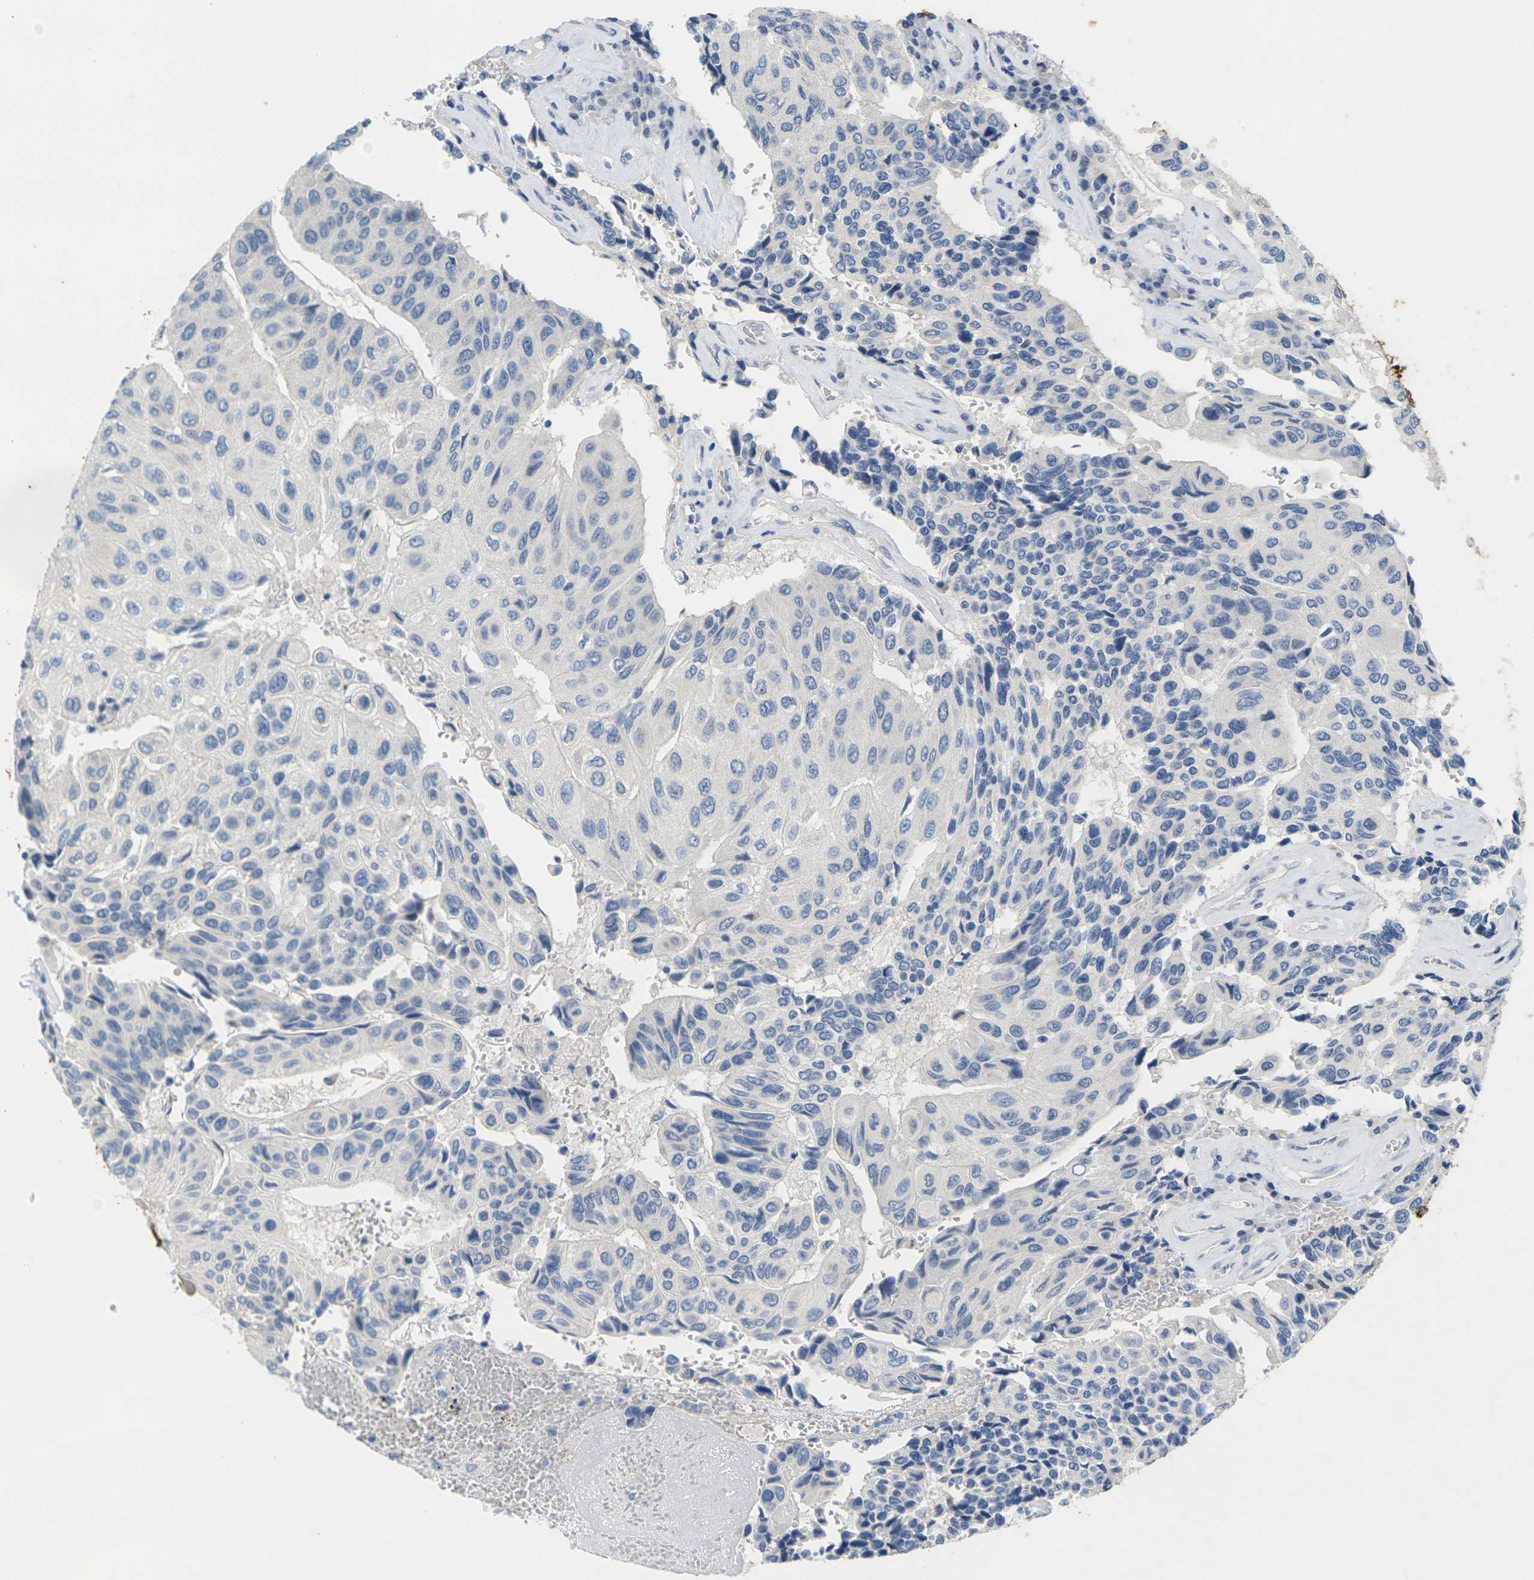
{"staining": {"intensity": "negative", "quantity": "none", "location": "none"}, "tissue": "urothelial cancer", "cell_type": "Tumor cells", "image_type": "cancer", "snomed": [{"axis": "morphology", "description": "Urothelial carcinoma, High grade"}, {"axis": "topography", "description": "Urinary bladder"}], "caption": "This is a photomicrograph of immunohistochemistry staining of urothelial carcinoma (high-grade), which shows no expression in tumor cells. (Brightfield microscopy of DAB immunohistochemistry (IHC) at high magnification).", "gene": "TNNI3", "patient": {"sex": "female", "age": 85}}